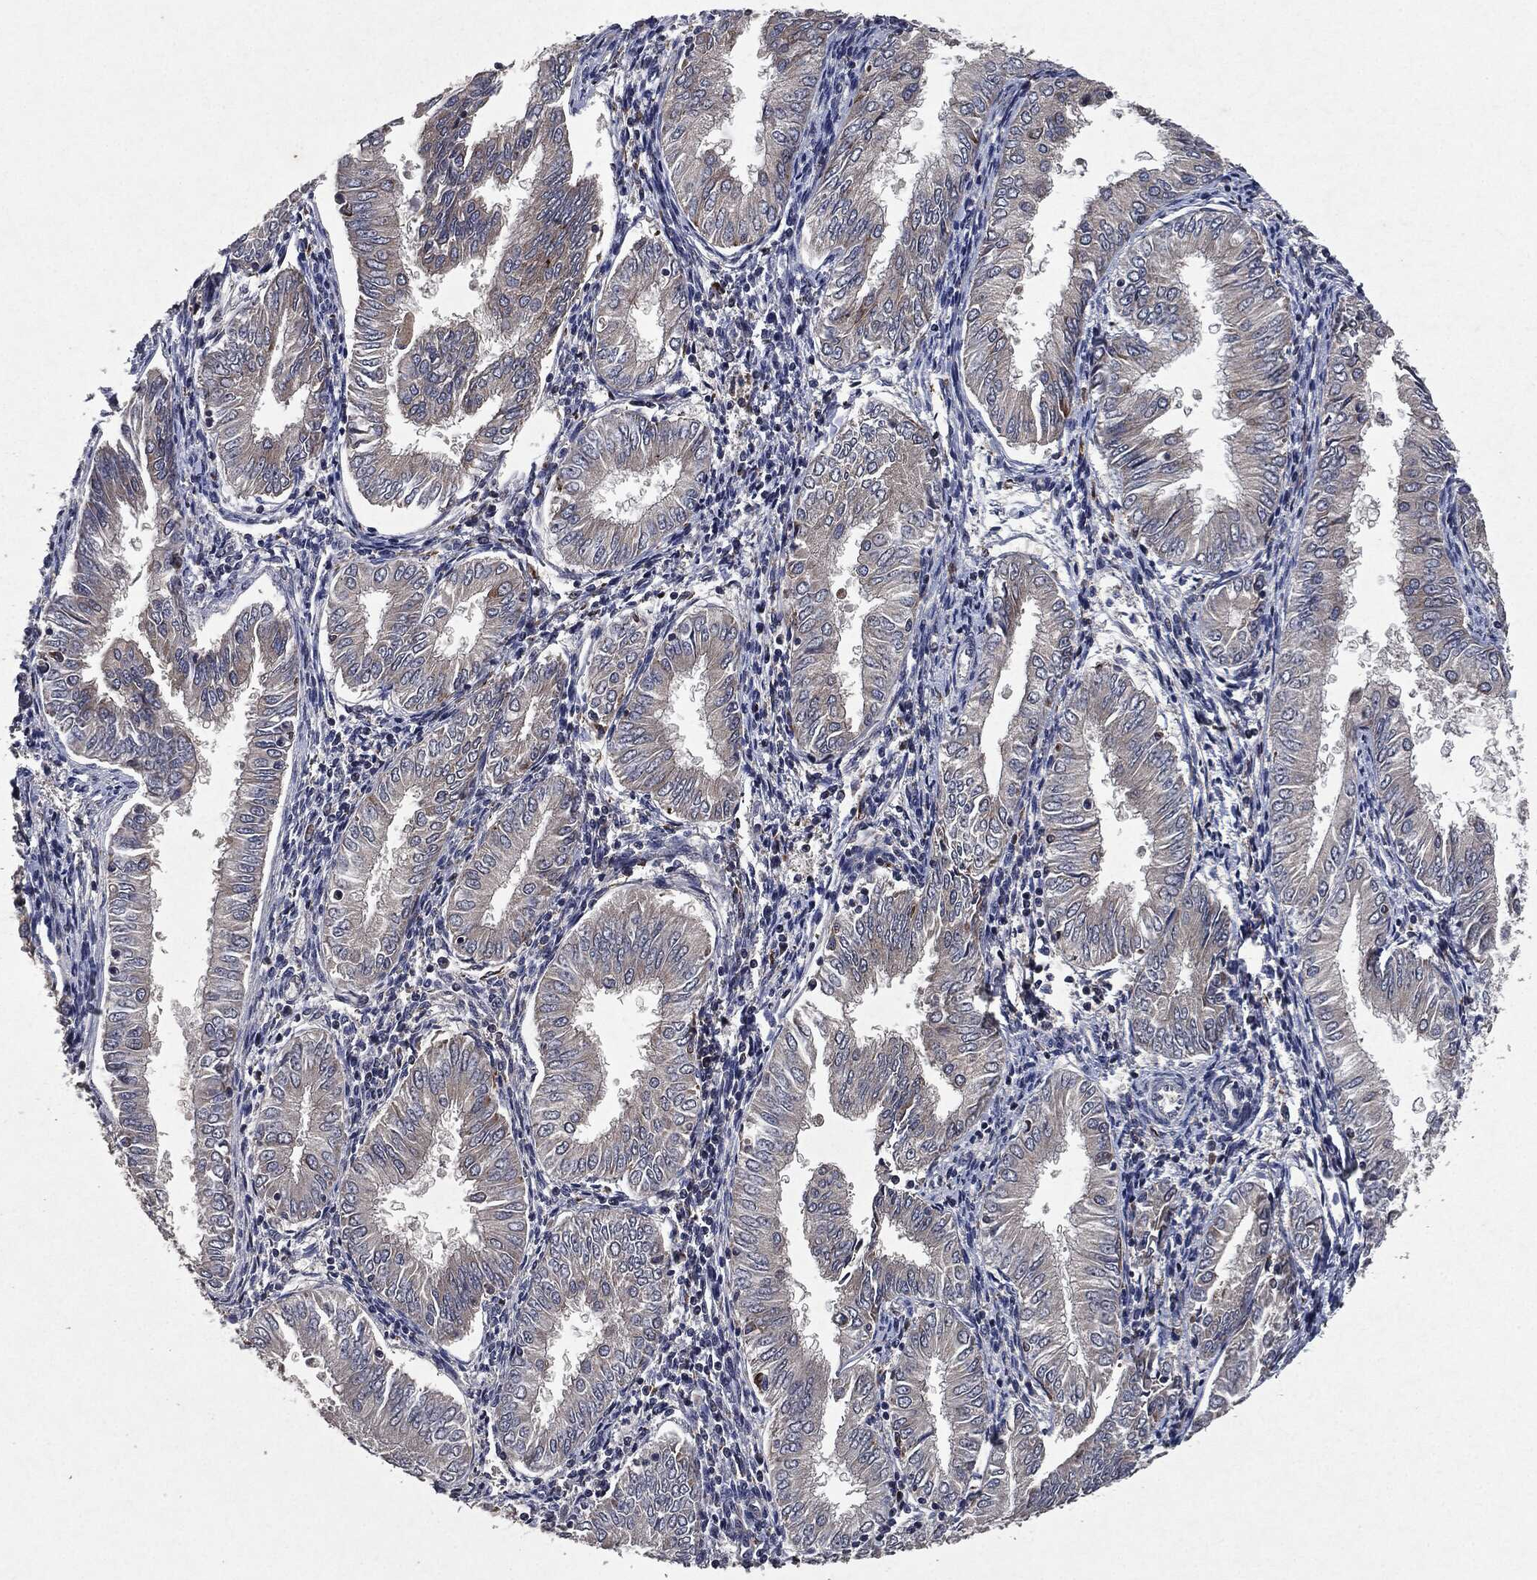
{"staining": {"intensity": "negative", "quantity": "none", "location": "none"}, "tissue": "endometrial cancer", "cell_type": "Tumor cells", "image_type": "cancer", "snomed": [{"axis": "morphology", "description": "Adenocarcinoma, NOS"}, {"axis": "topography", "description": "Endometrium"}], "caption": "An image of endometrial cancer stained for a protein shows no brown staining in tumor cells.", "gene": "SLC31A2", "patient": {"sex": "female", "age": 53}}